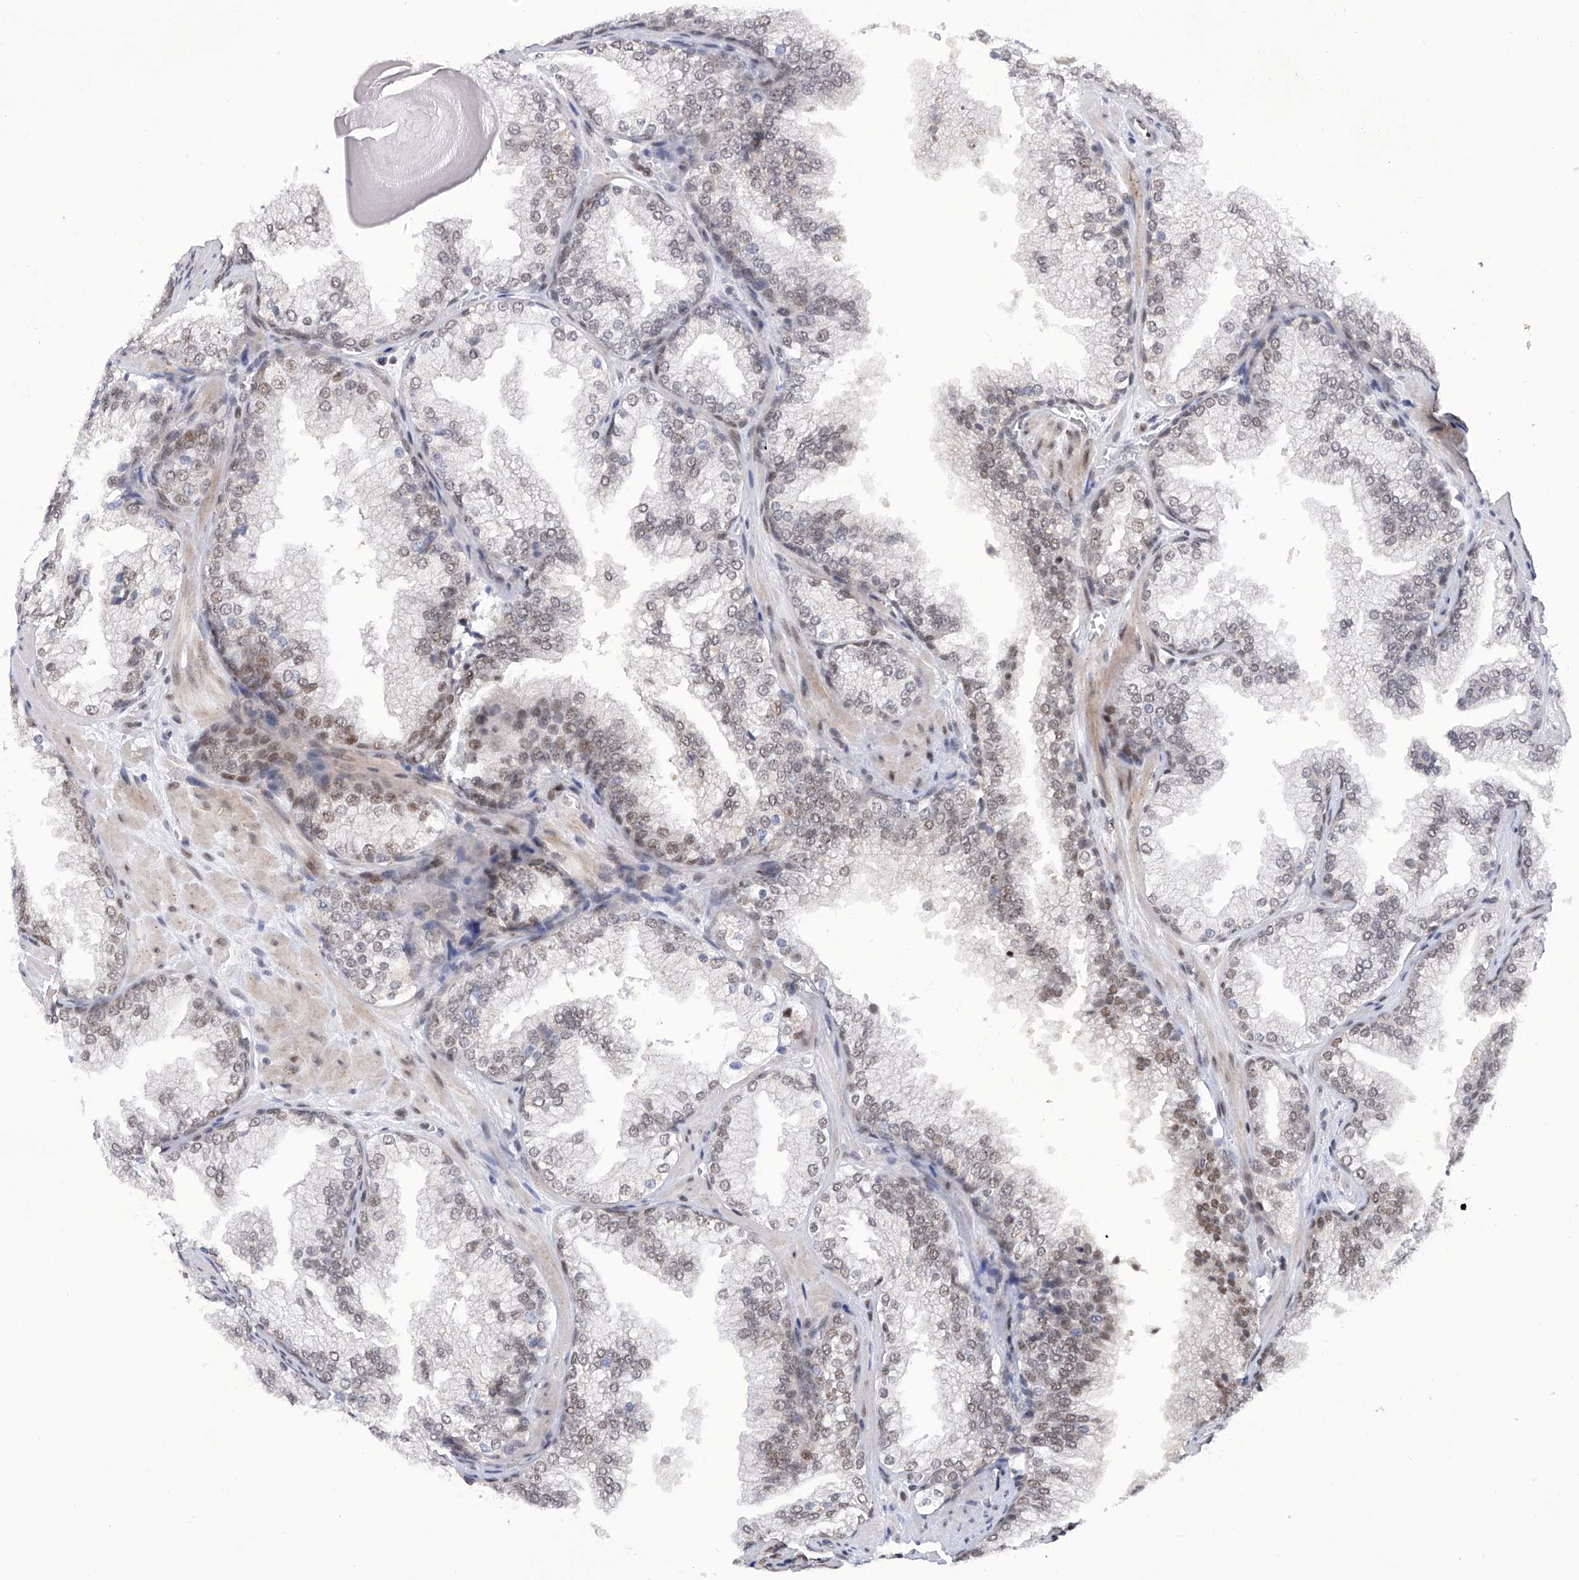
{"staining": {"intensity": "moderate", "quantity": "25%-75%", "location": "nuclear"}, "tissue": "prostate cancer", "cell_type": "Tumor cells", "image_type": "cancer", "snomed": [{"axis": "morphology", "description": "Adenocarcinoma, High grade"}, {"axis": "topography", "description": "Prostate"}], "caption": "Adenocarcinoma (high-grade) (prostate) stained for a protein reveals moderate nuclear positivity in tumor cells. The protein of interest is stained brown, and the nuclei are stained in blue (DAB IHC with brightfield microscopy, high magnification).", "gene": "RAD54L", "patient": {"sex": "male", "age": 62}}